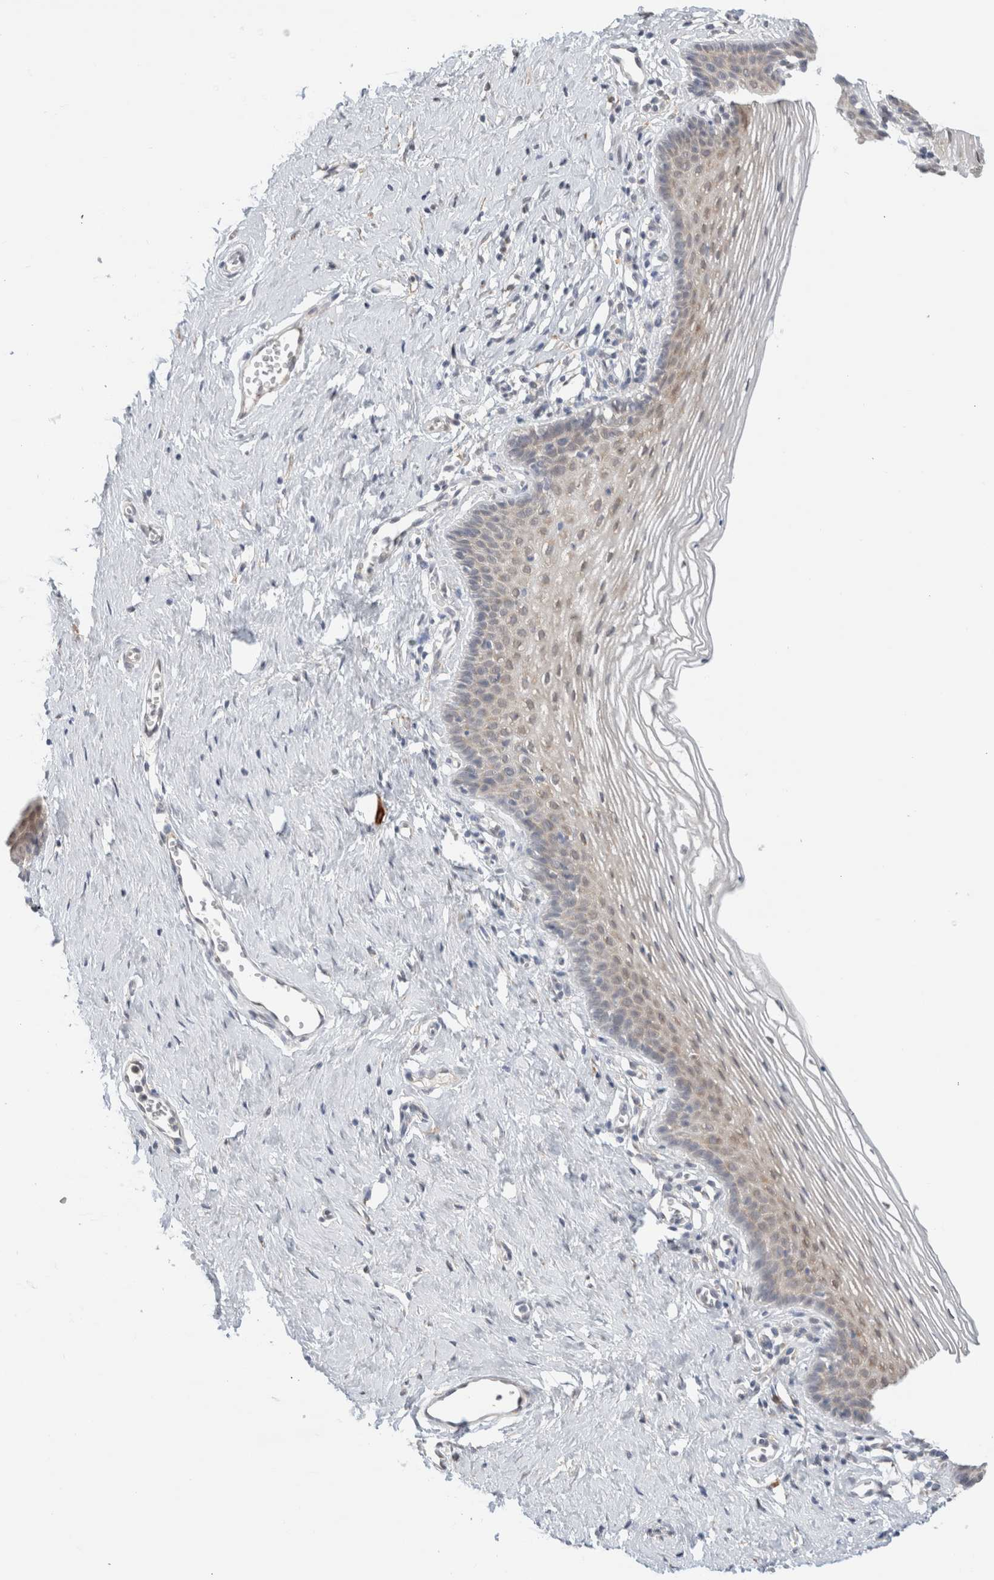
{"staining": {"intensity": "weak", "quantity": "25%-75%", "location": "cytoplasmic/membranous,nuclear"}, "tissue": "vagina", "cell_type": "Squamous epithelial cells", "image_type": "normal", "snomed": [{"axis": "morphology", "description": "Normal tissue, NOS"}, {"axis": "topography", "description": "Vagina"}], "caption": "Protein expression analysis of normal human vagina reveals weak cytoplasmic/membranous,nuclear positivity in about 25%-75% of squamous epithelial cells.", "gene": "HDLBP", "patient": {"sex": "female", "age": 32}}